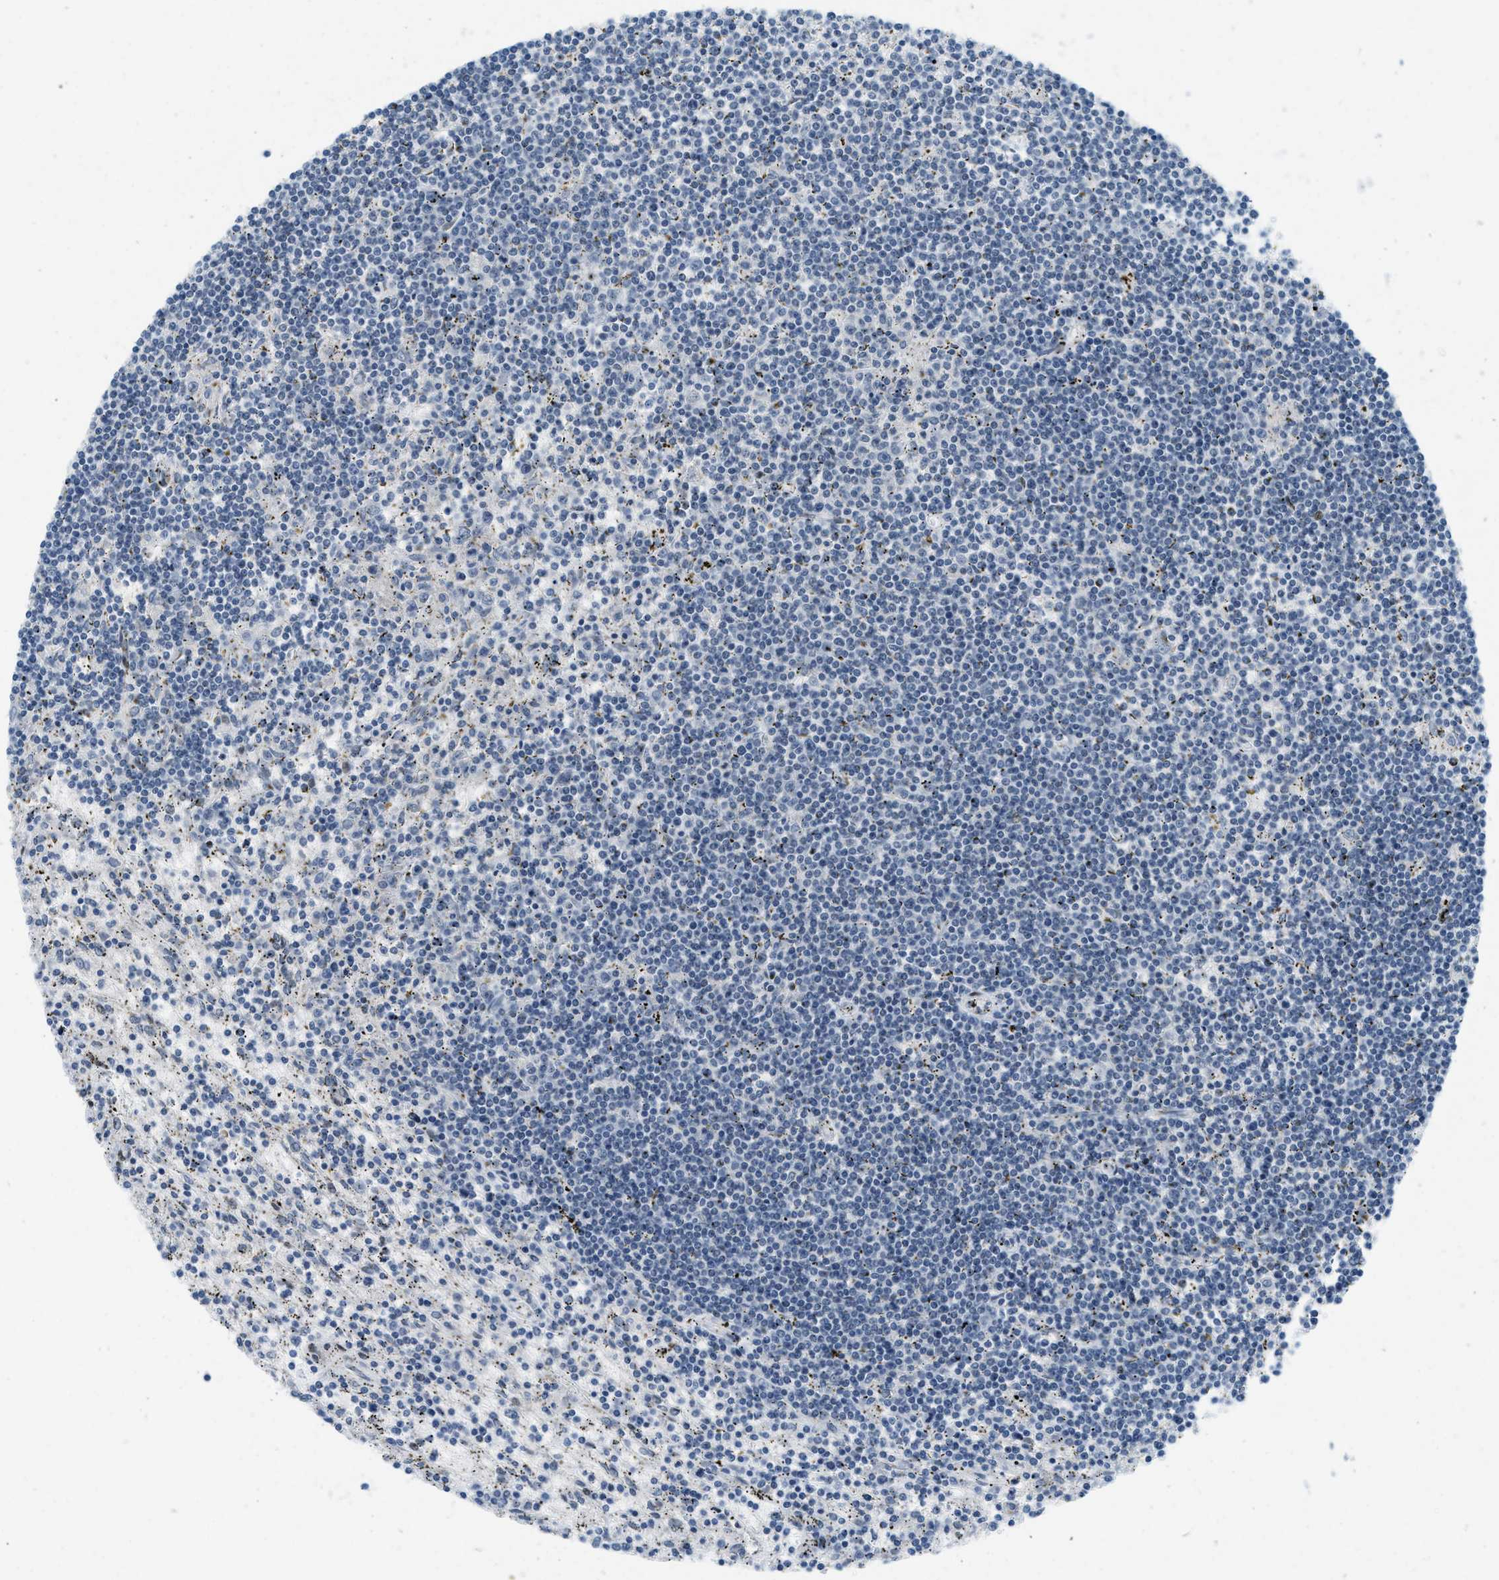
{"staining": {"intensity": "negative", "quantity": "none", "location": "none"}, "tissue": "lymphoma", "cell_type": "Tumor cells", "image_type": "cancer", "snomed": [{"axis": "morphology", "description": "Malignant lymphoma, non-Hodgkin's type, Low grade"}, {"axis": "topography", "description": "Spleen"}], "caption": "This is a micrograph of IHC staining of low-grade malignant lymphoma, non-Hodgkin's type, which shows no expression in tumor cells. Brightfield microscopy of immunohistochemistry stained with DAB (3,3'-diaminobenzidine) (brown) and hematoxylin (blue), captured at high magnification.", "gene": "PBX1", "patient": {"sex": "male", "age": 76}}